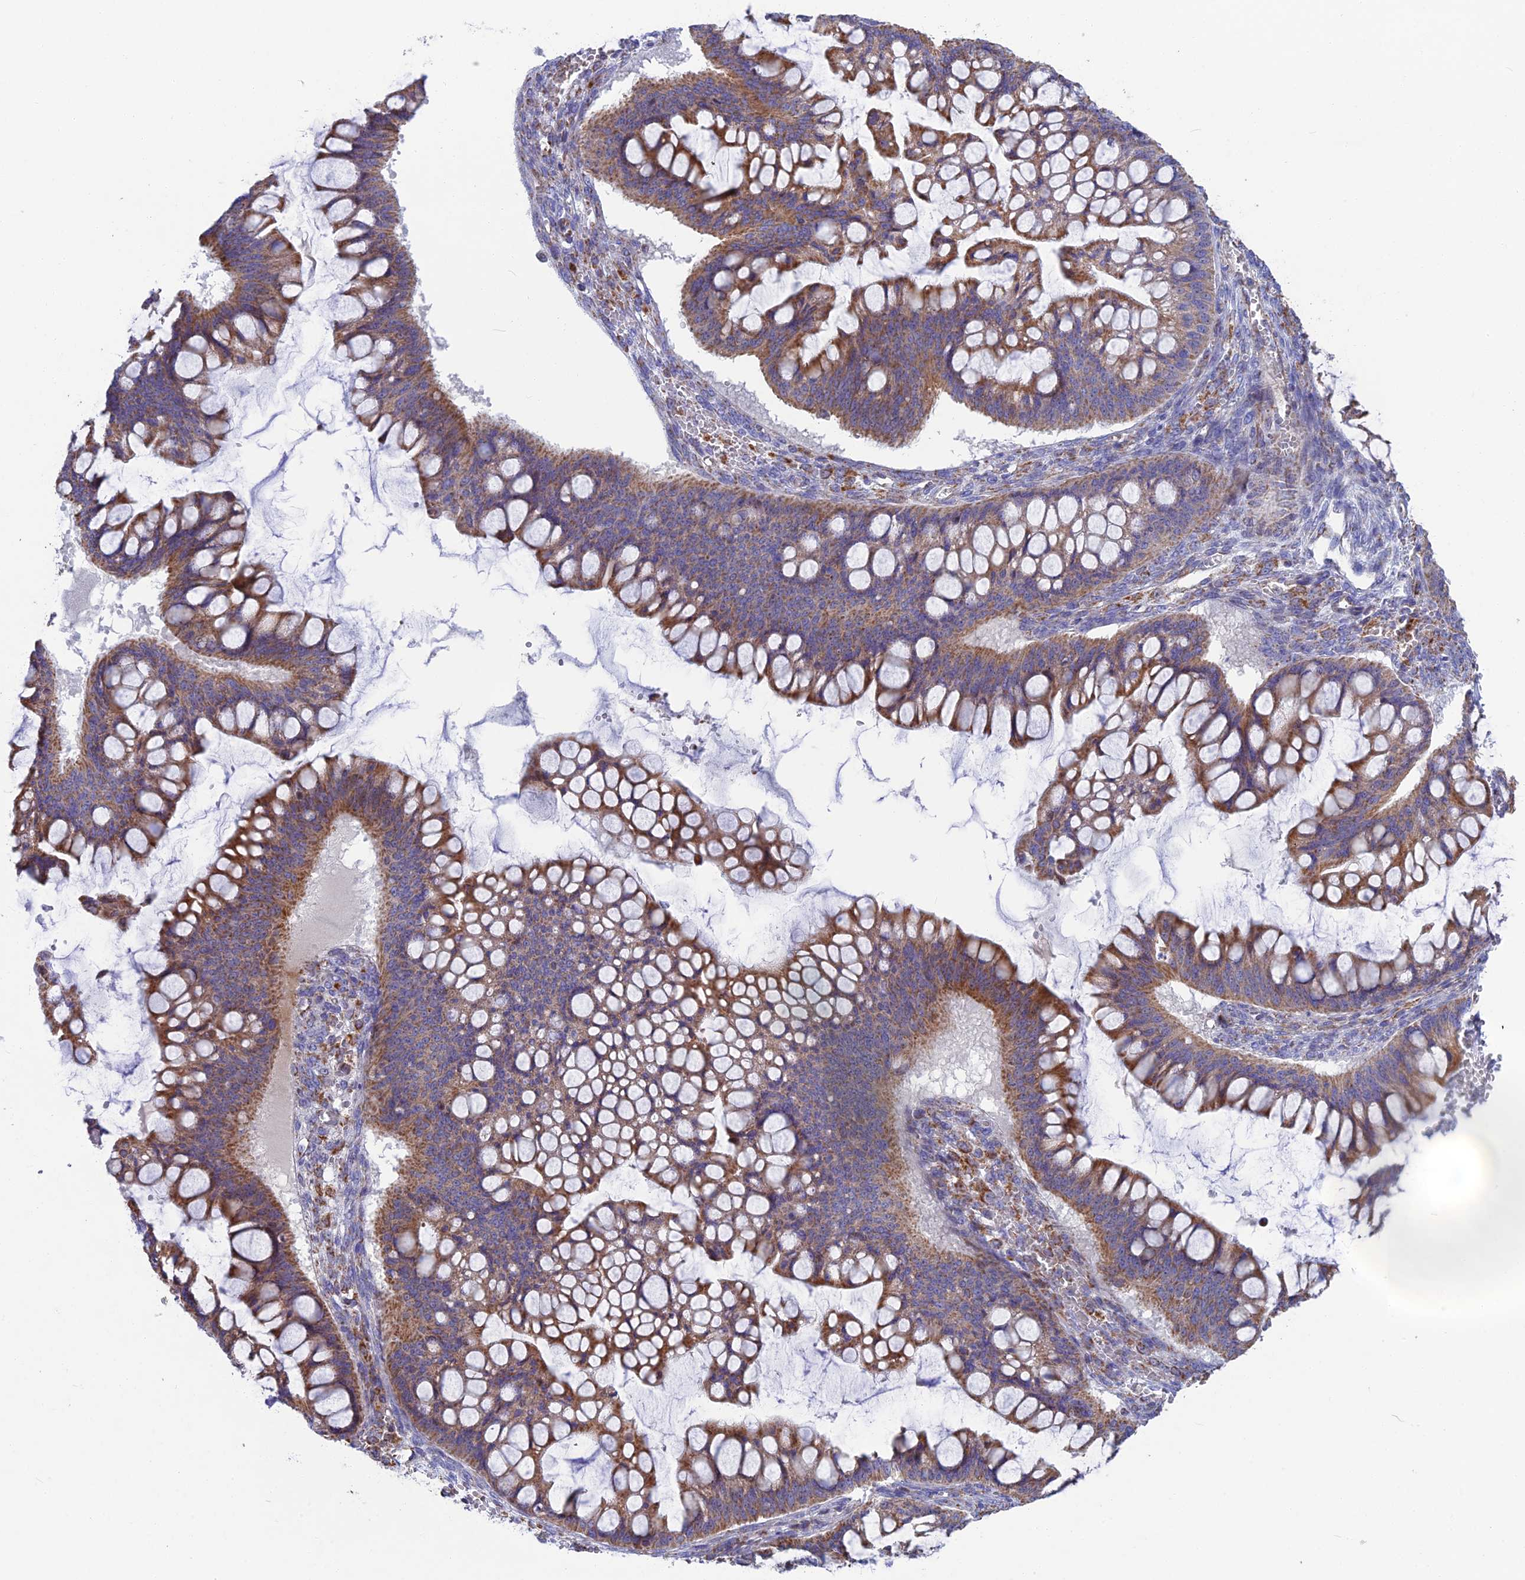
{"staining": {"intensity": "moderate", "quantity": ">75%", "location": "cytoplasmic/membranous"}, "tissue": "ovarian cancer", "cell_type": "Tumor cells", "image_type": "cancer", "snomed": [{"axis": "morphology", "description": "Cystadenocarcinoma, mucinous, NOS"}, {"axis": "topography", "description": "Ovary"}], "caption": "An IHC image of neoplastic tissue is shown. Protein staining in brown shows moderate cytoplasmic/membranous positivity in mucinous cystadenocarcinoma (ovarian) within tumor cells. The staining was performed using DAB to visualize the protein expression in brown, while the nuclei were stained in blue with hematoxylin (Magnification: 20x).", "gene": "CS", "patient": {"sex": "female", "age": 73}}